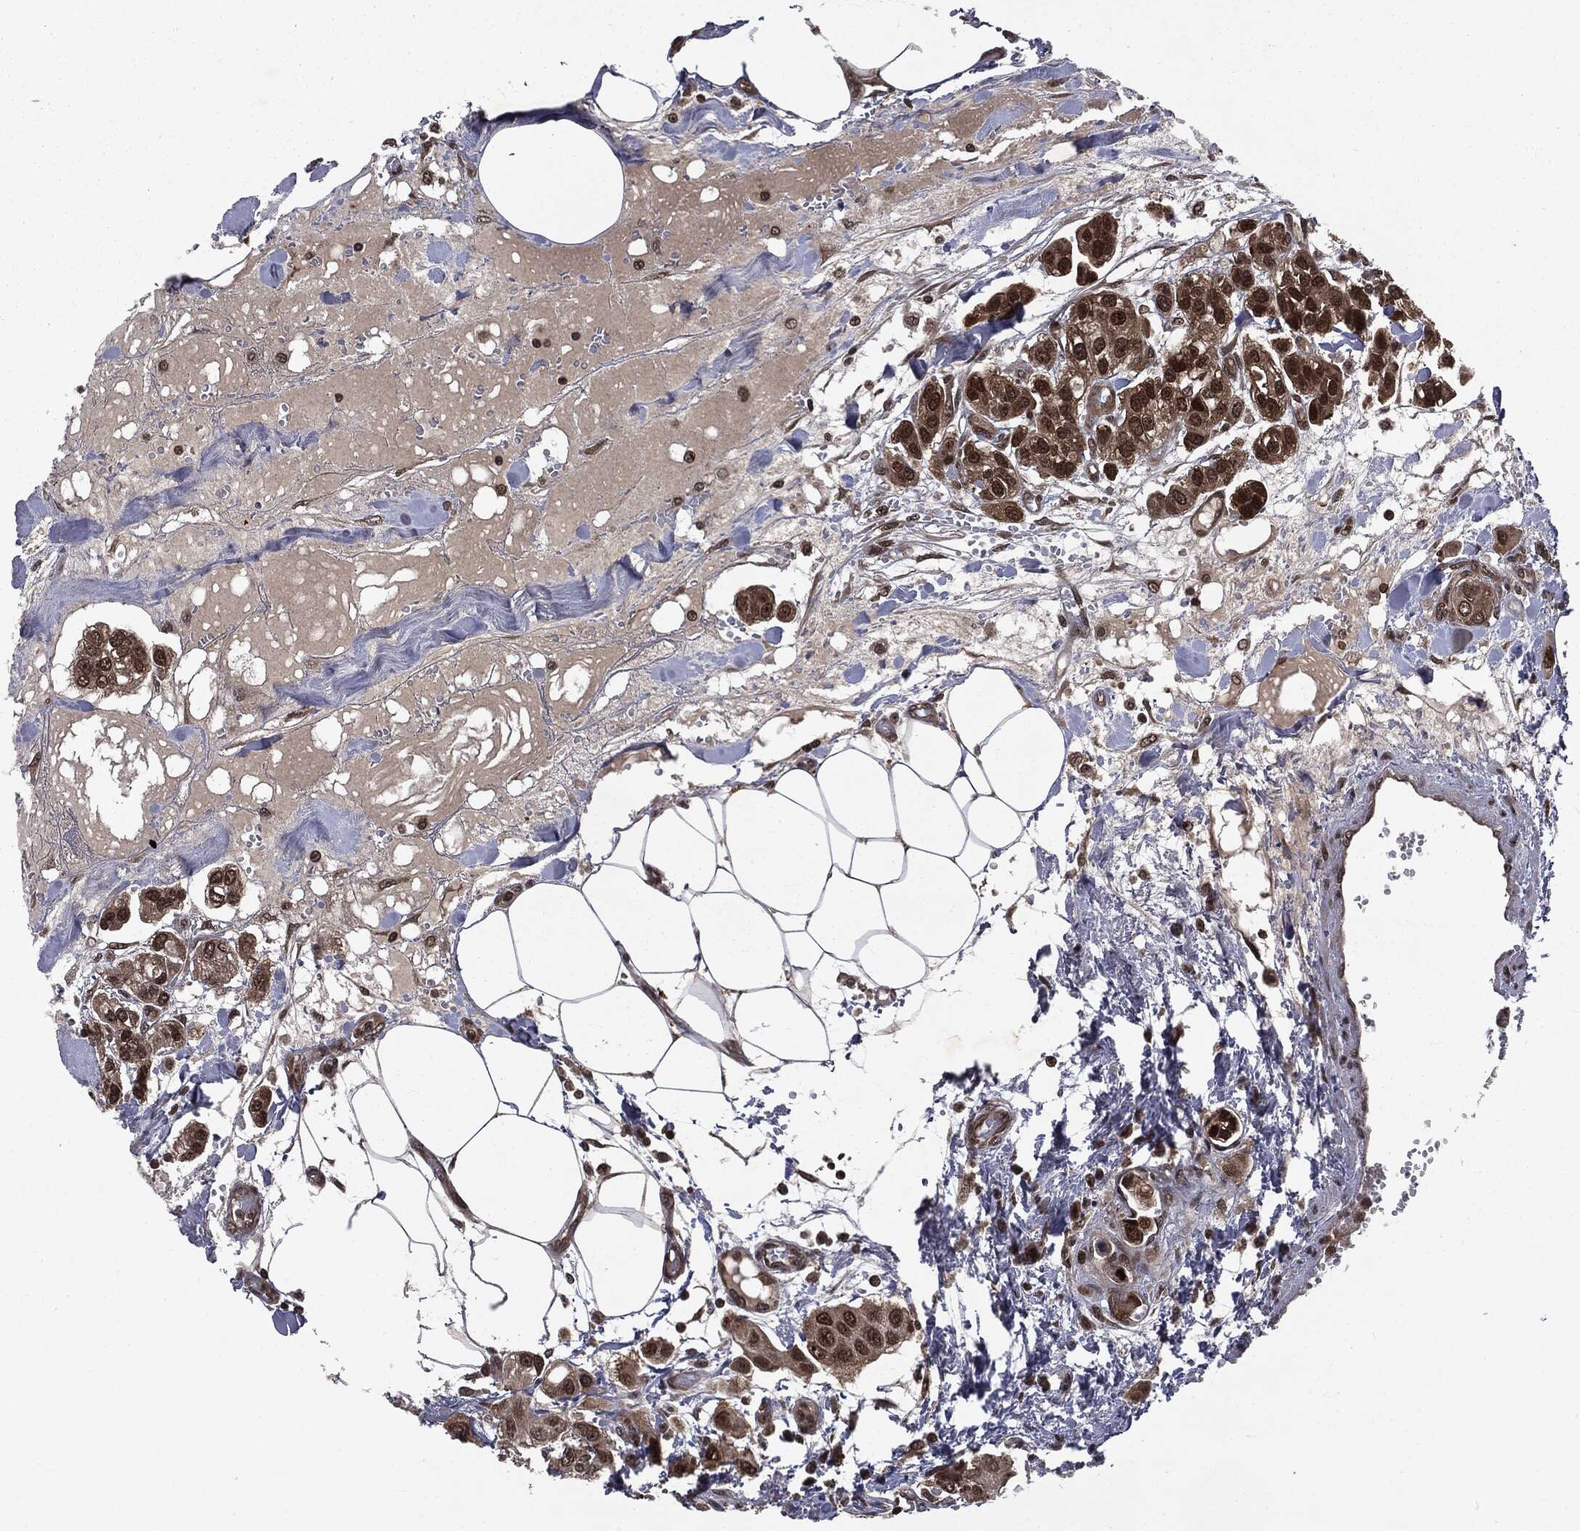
{"staining": {"intensity": "strong", "quantity": "25%-75%", "location": "nuclear"}, "tissue": "urothelial cancer", "cell_type": "Tumor cells", "image_type": "cancer", "snomed": [{"axis": "morphology", "description": "Urothelial carcinoma, High grade"}, {"axis": "topography", "description": "Urinary bladder"}], "caption": "This photomicrograph shows immunohistochemistry staining of human high-grade urothelial carcinoma, with high strong nuclear expression in about 25%-75% of tumor cells.", "gene": "STAU2", "patient": {"sex": "male", "age": 67}}